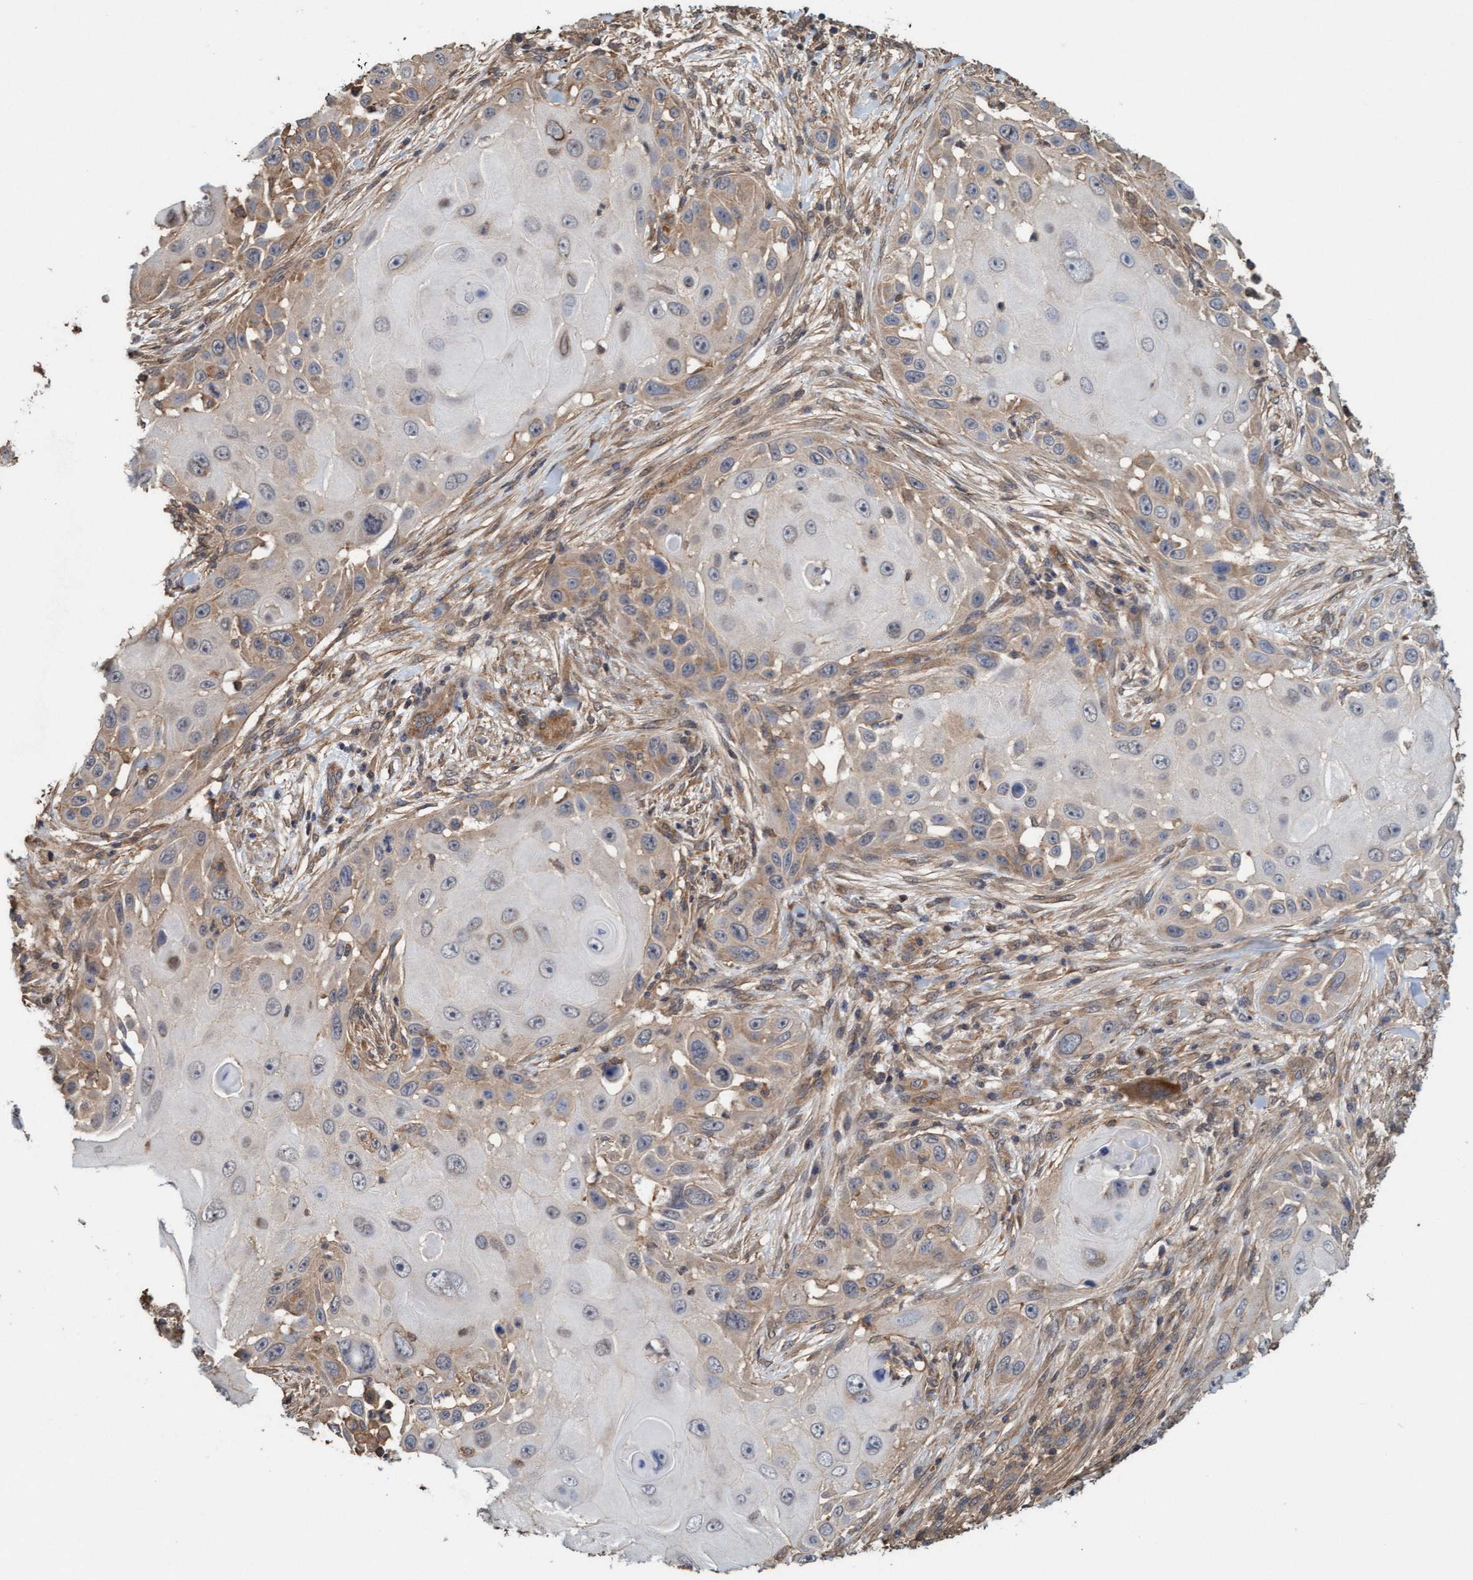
{"staining": {"intensity": "weak", "quantity": "25%-75%", "location": "cytoplasmic/membranous"}, "tissue": "skin cancer", "cell_type": "Tumor cells", "image_type": "cancer", "snomed": [{"axis": "morphology", "description": "Squamous cell carcinoma, NOS"}, {"axis": "topography", "description": "Skin"}], "caption": "Immunohistochemical staining of skin squamous cell carcinoma shows low levels of weak cytoplasmic/membranous staining in about 25%-75% of tumor cells.", "gene": "FXR2", "patient": {"sex": "female", "age": 44}}